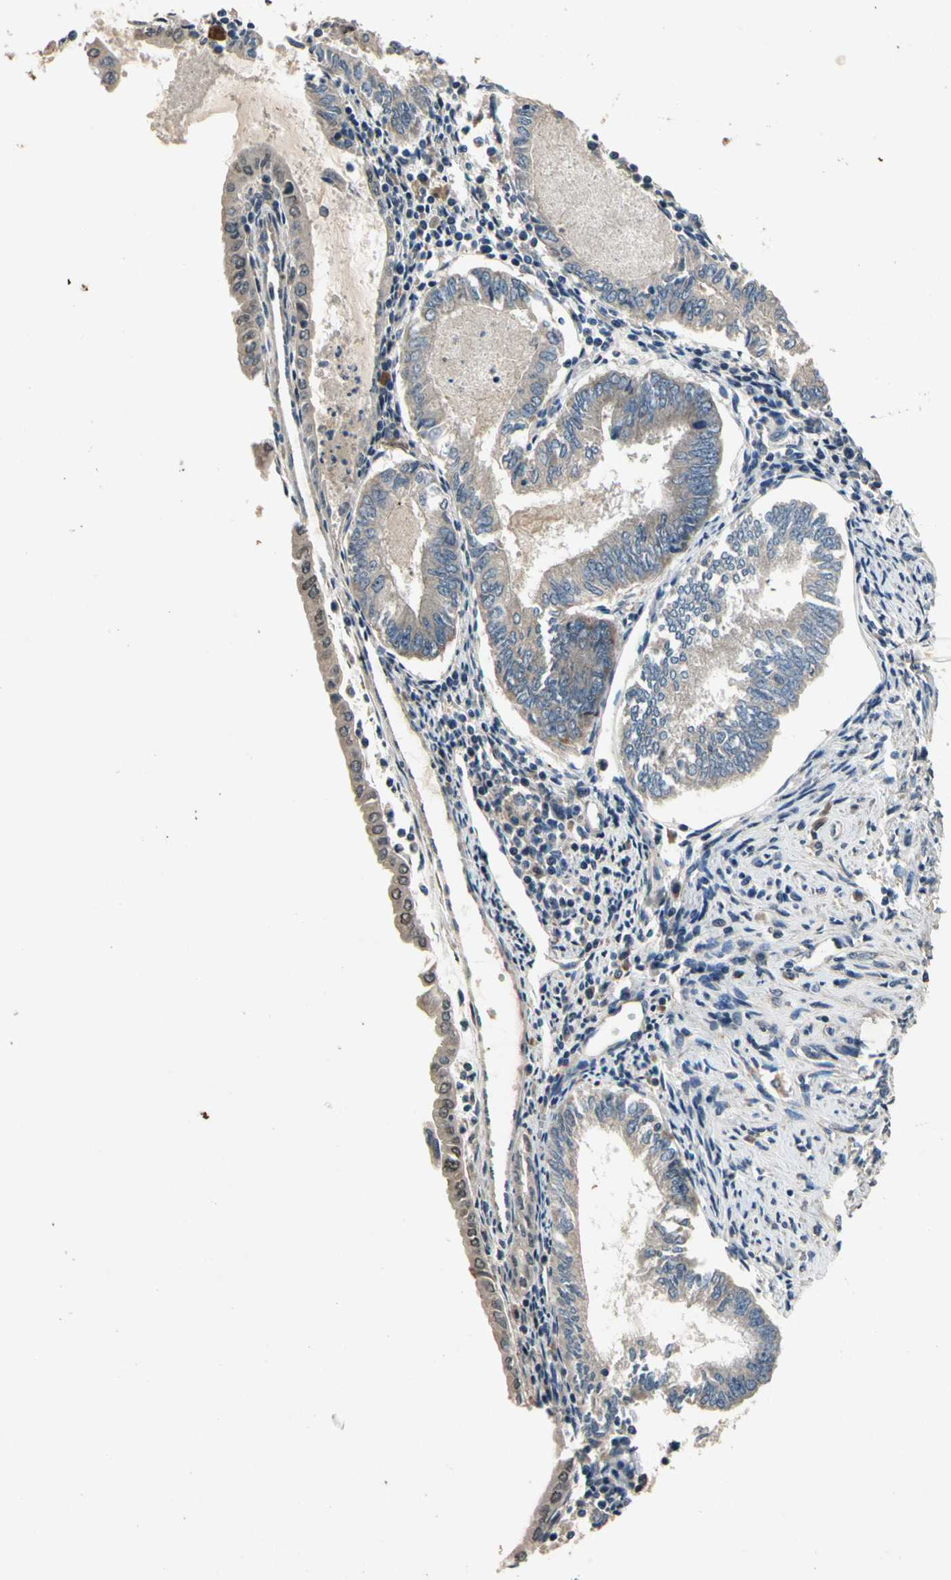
{"staining": {"intensity": "weak", "quantity": "<25%", "location": "cytoplasmic/membranous"}, "tissue": "endometrial cancer", "cell_type": "Tumor cells", "image_type": "cancer", "snomed": [{"axis": "morphology", "description": "Adenocarcinoma, NOS"}, {"axis": "topography", "description": "Endometrium"}], "caption": "Tumor cells are negative for protein expression in human endometrial adenocarcinoma.", "gene": "ALKBH3", "patient": {"sex": "female", "age": 86}}